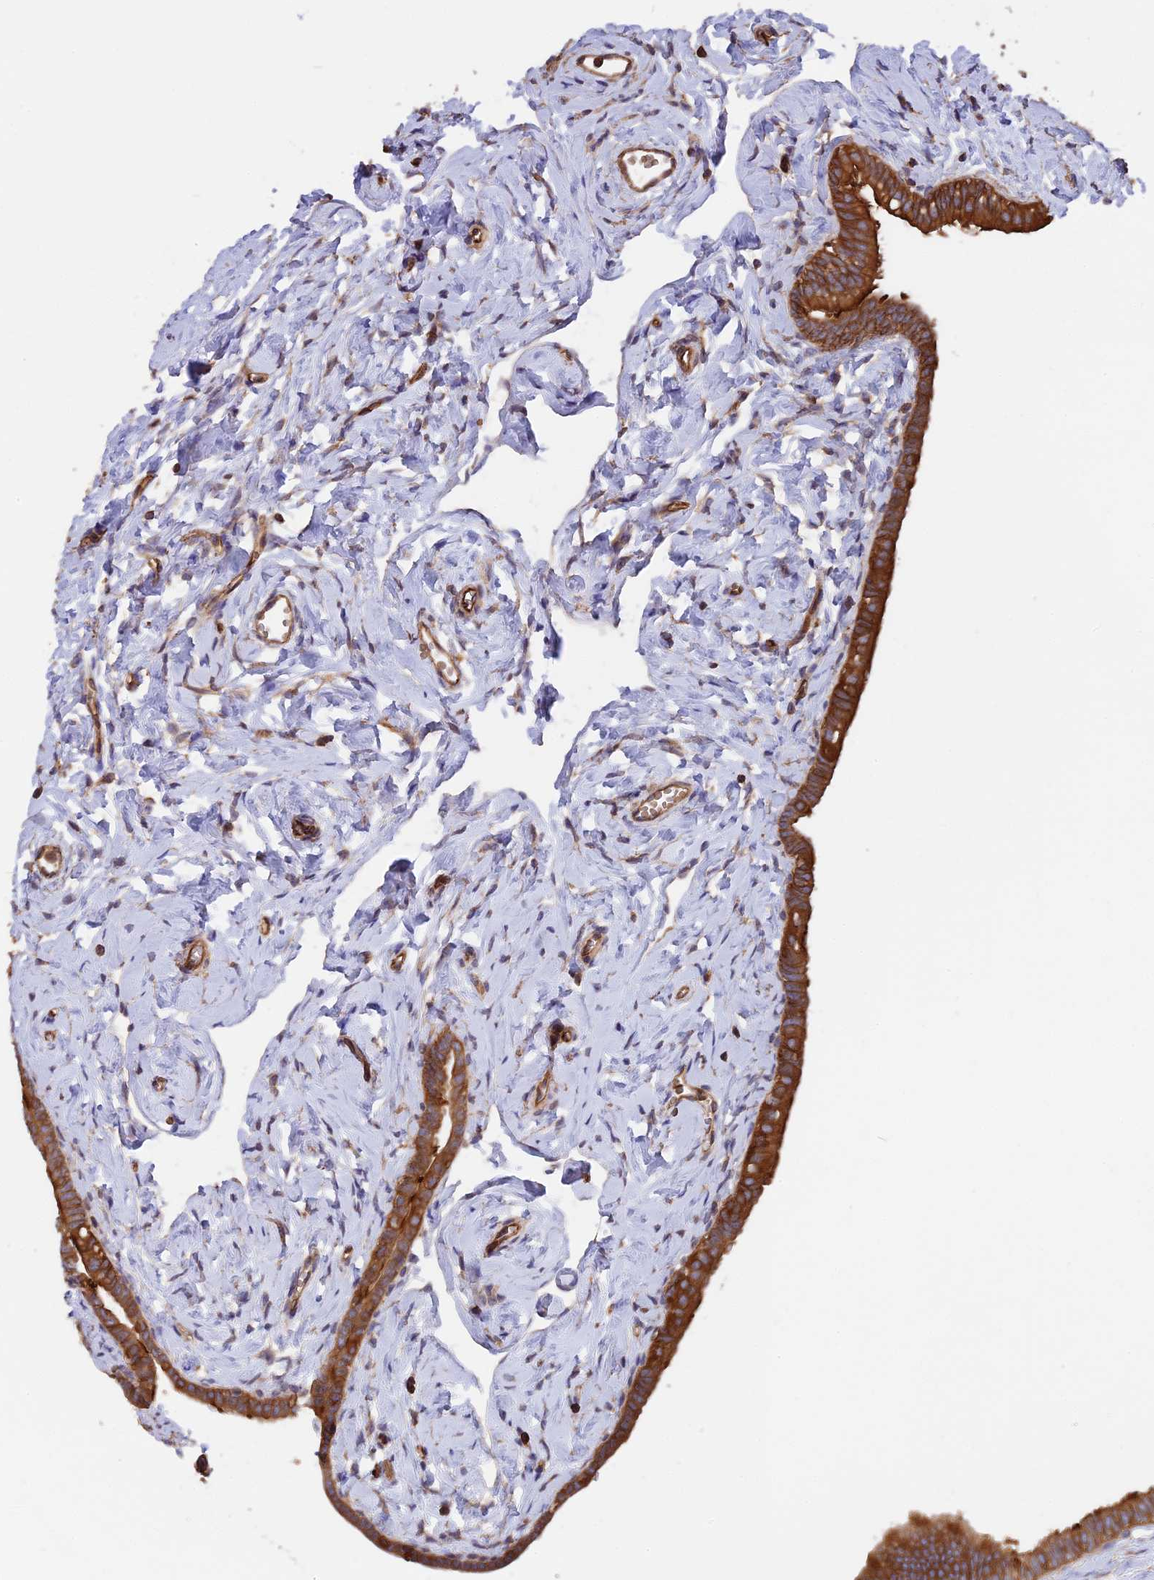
{"staining": {"intensity": "strong", "quantity": ">75%", "location": "cytoplasmic/membranous"}, "tissue": "fallopian tube", "cell_type": "Glandular cells", "image_type": "normal", "snomed": [{"axis": "morphology", "description": "Normal tissue, NOS"}, {"axis": "topography", "description": "Fallopian tube"}], "caption": "Strong cytoplasmic/membranous staining is identified in about >75% of glandular cells in normal fallopian tube. (IHC, brightfield microscopy, high magnification).", "gene": "GAS8", "patient": {"sex": "female", "age": 66}}